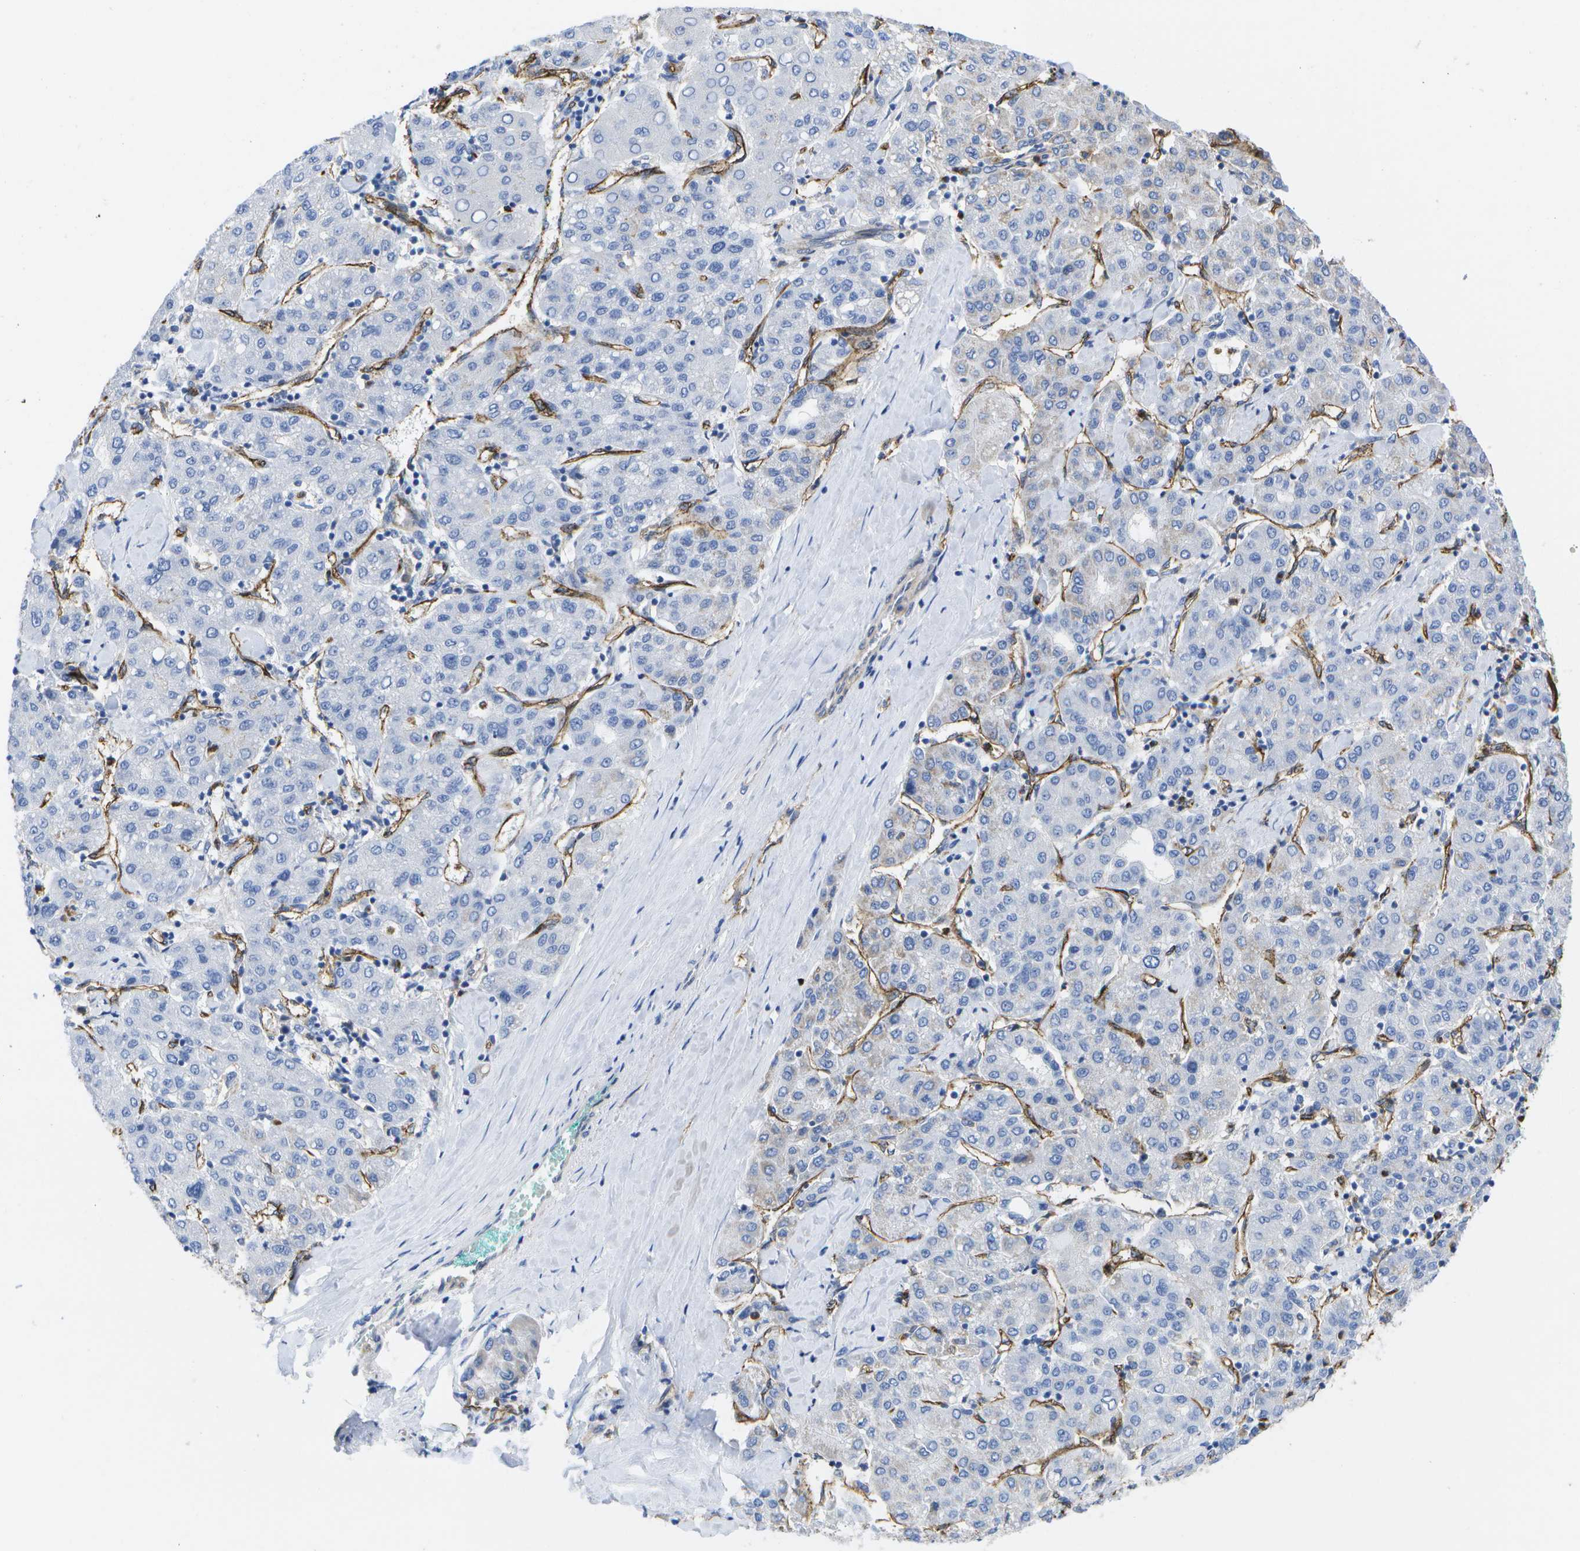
{"staining": {"intensity": "negative", "quantity": "none", "location": "none"}, "tissue": "liver cancer", "cell_type": "Tumor cells", "image_type": "cancer", "snomed": [{"axis": "morphology", "description": "Carcinoma, Hepatocellular, NOS"}, {"axis": "topography", "description": "Liver"}], "caption": "Hepatocellular carcinoma (liver) stained for a protein using IHC shows no staining tumor cells.", "gene": "DYSF", "patient": {"sex": "male", "age": 65}}